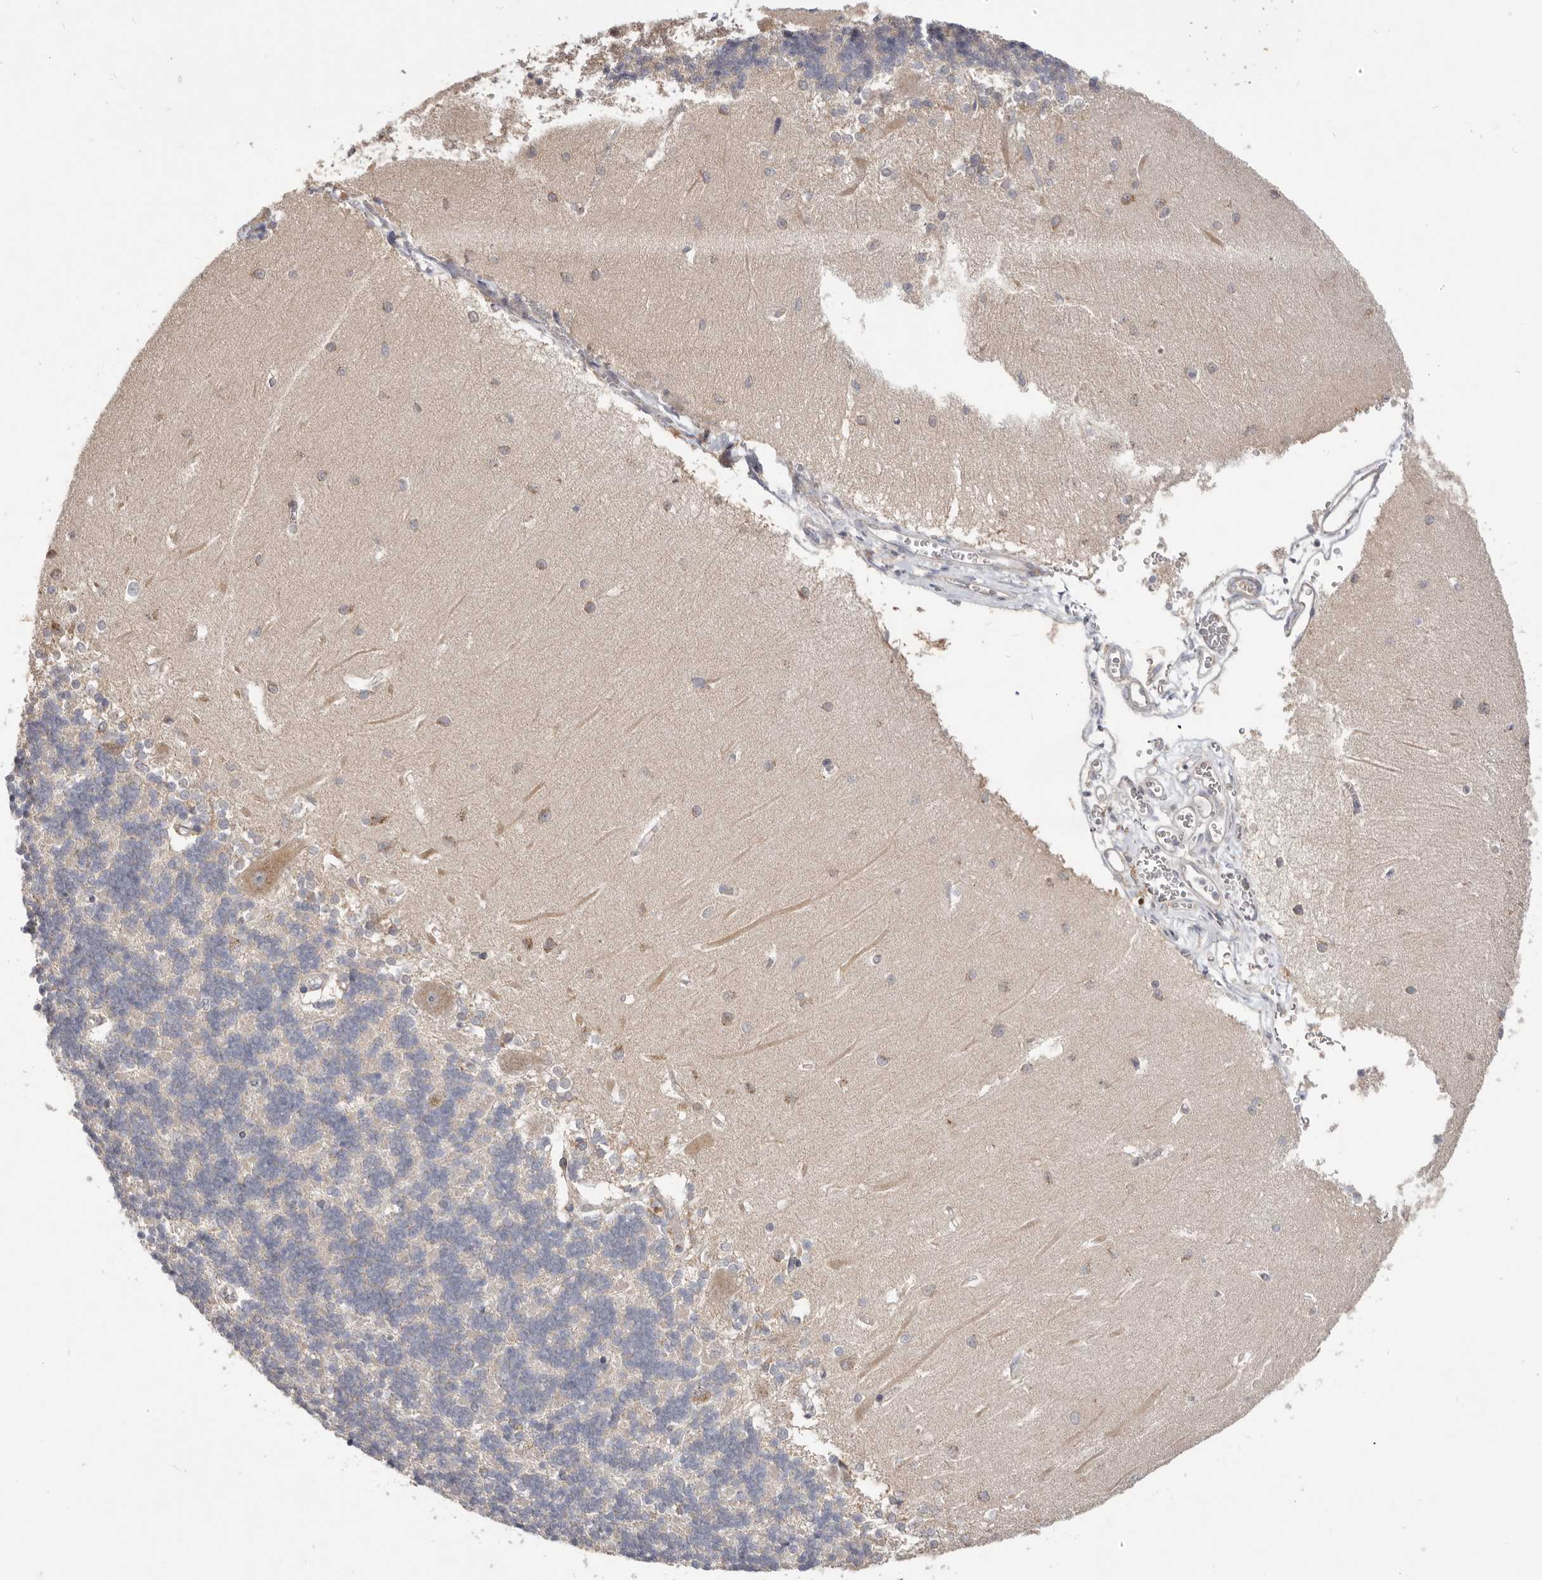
{"staining": {"intensity": "negative", "quantity": "none", "location": "none"}, "tissue": "cerebellum", "cell_type": "Cells in granular layer", "image_type": "normal", "snomed": [{"axis": "morphology", "description": "Normal tissue, NOS"}, {"axis": "topography", "description": "Cerebellum"}], "caption": "Immunohistochemistry (IHC) of normal cerebellum shows no expression in cells in granular layer. (Brightfield microscopy of DAB immunohistochemistry (IHC) at high magnification).", "gene": "WDR77", "patient": {"sex": "male", "age": 37}}